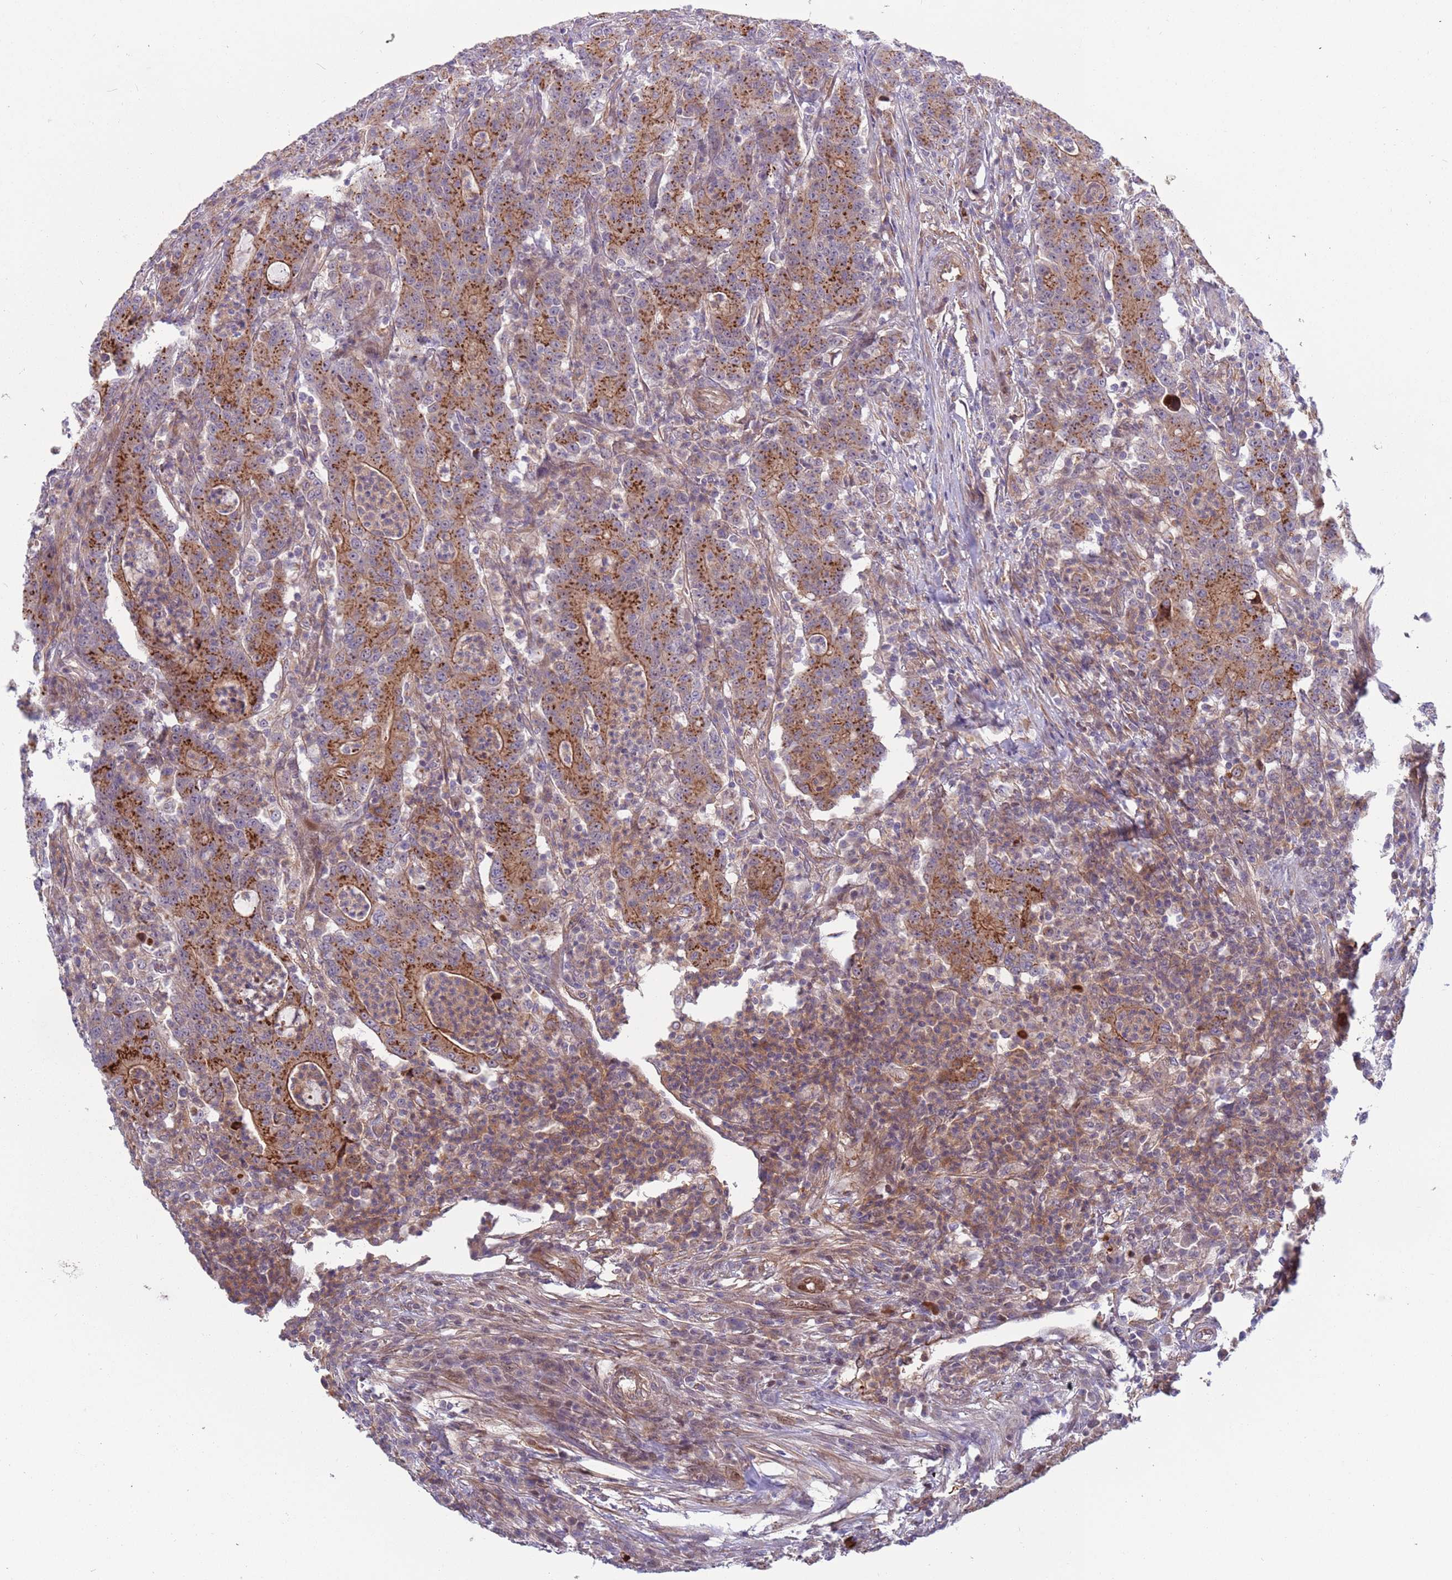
{"staining": {"intensity": "strong", "quantity": ">75%", "location": "cytoplasmic/membranous"}, "tissue": "colorectal cancer", "cell_type": "Tumor cells", "image_type": "cancer", "snomed": [{"axis": "morphology", "description": "Adenocarcinoma, NOS"}, {"axis": "topography", "description": "Colon"}], "caption": "Brown immunohistochemical staining in human adenocarcinoma (colorectal) displays strong cytoplasmic/membranous staining in about >75% of tumor cells.", "gene": "ITGB6", "patient": {"sex": "male", "age": 83}}